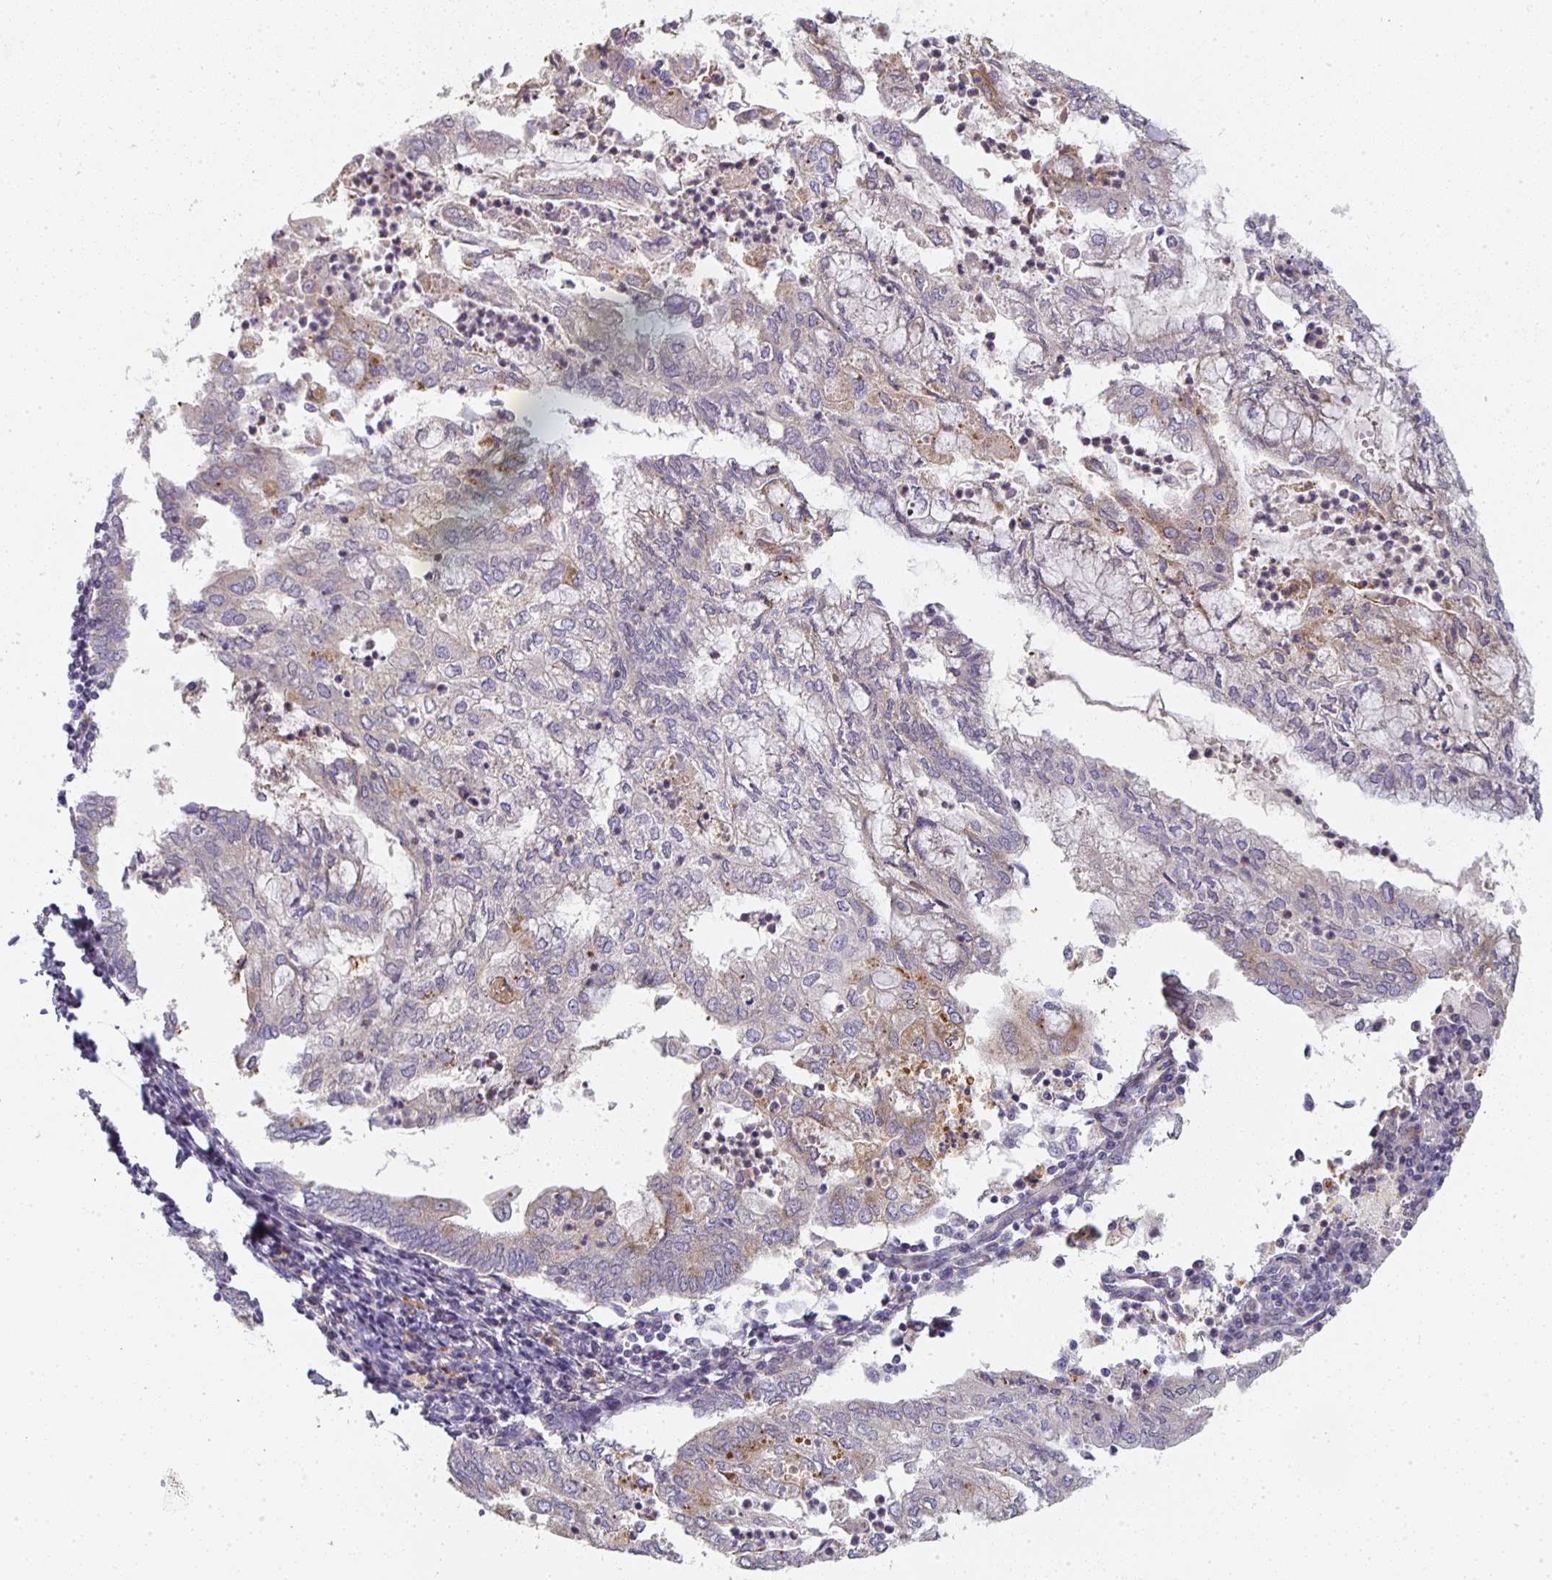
{"staining": {"intensity": "weak", "quantity": "<25%", "location": "cytoplasmic/membranous"}, "tissue": "endometrial cancer", "cell_type": "Tumor cells", "image_type": "cancer", "snomed": [{"axis": "morphology", "description": "Adenocarcinoma, NOS"}, {"axis": "topography", "description": "Endometrium"}], "caption": "Immunohistochemistry micrograph of endometrial cancer (adenocarcinoma) stained for a protein (brown), which exhibits no staining in tumor cells.", "gene": "CTHRC1", "patient": {"sex": "female", "age": 75}}